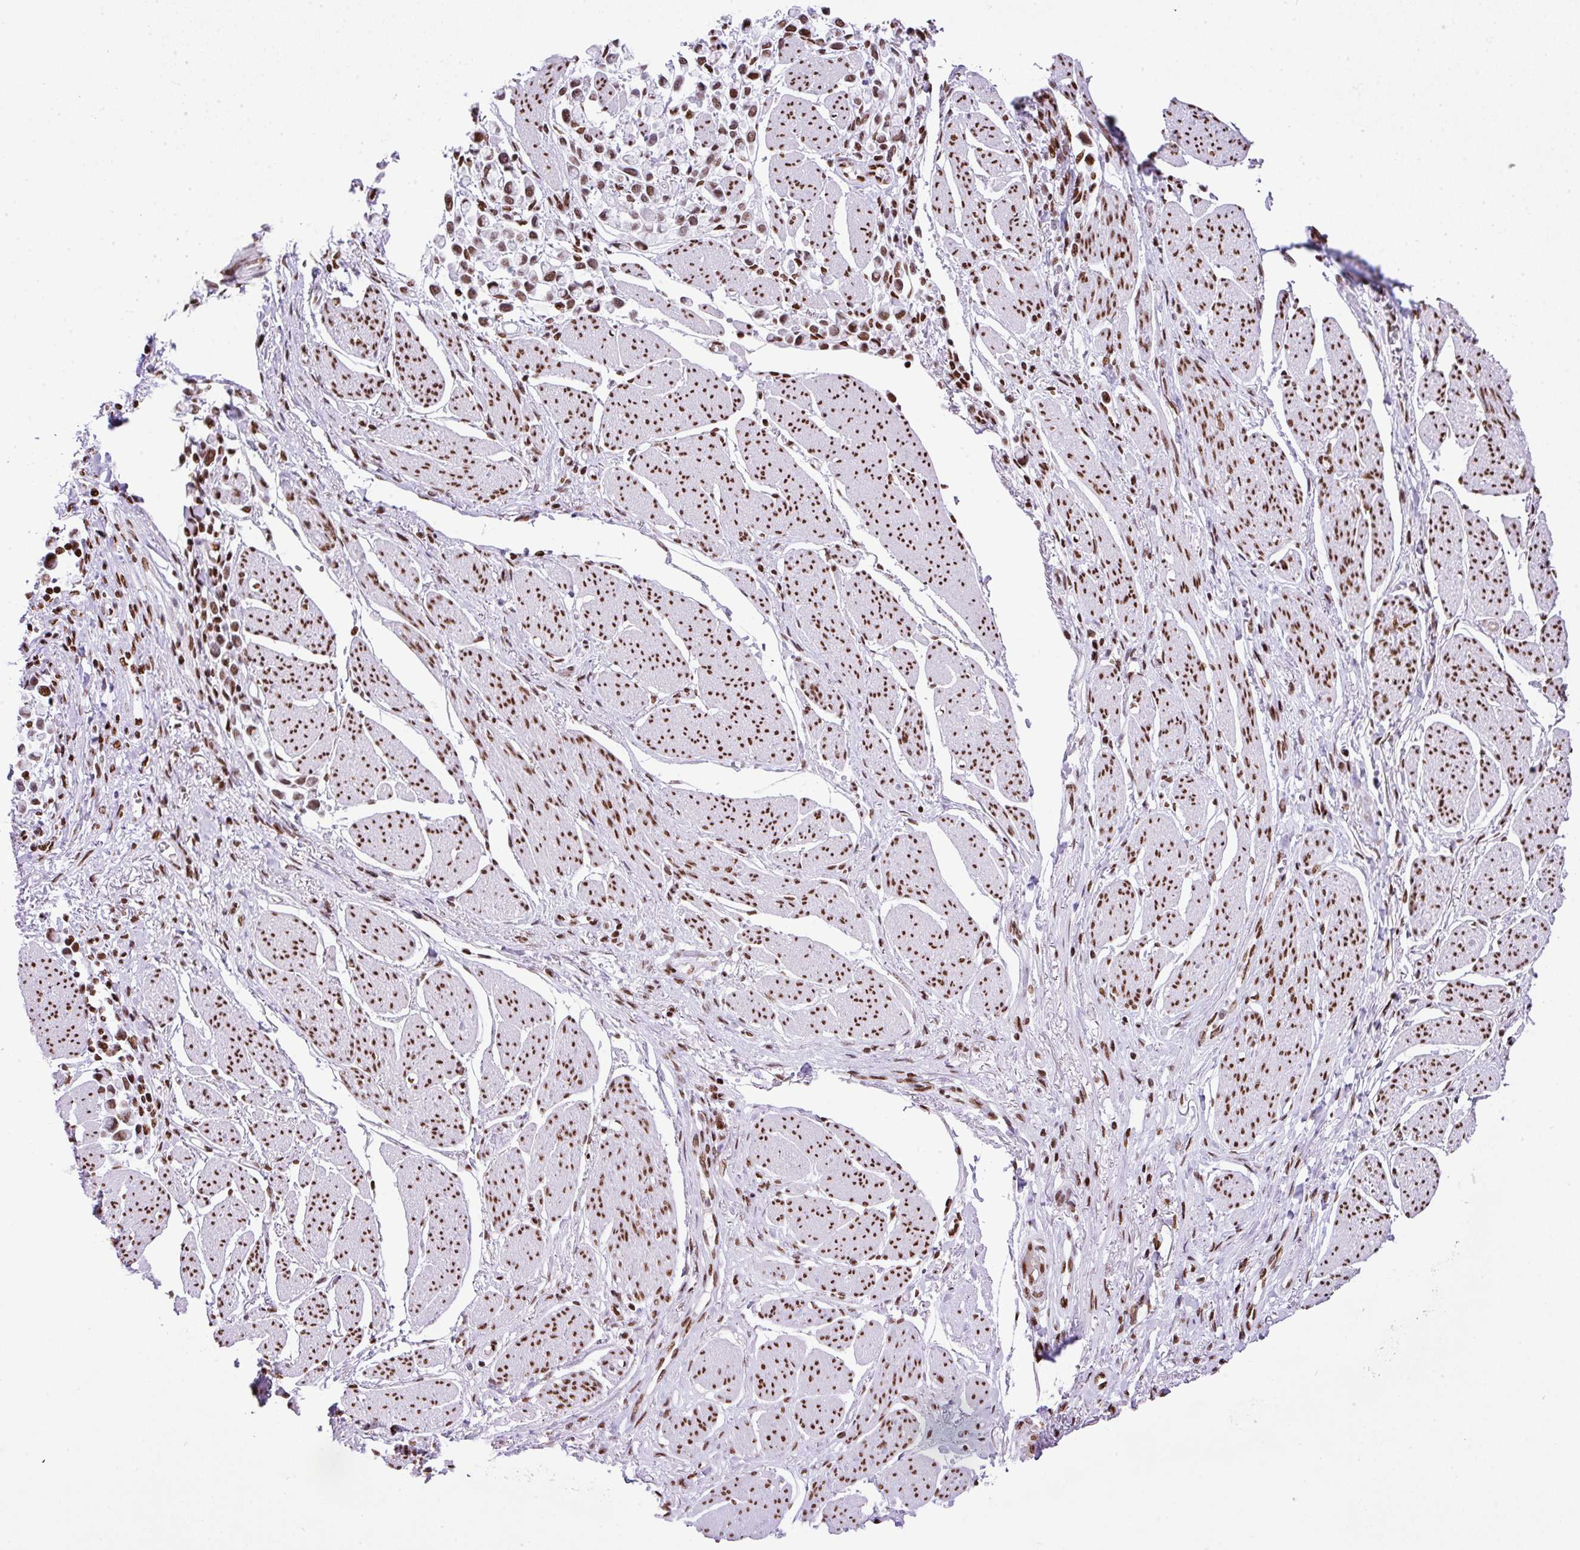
{"staining": {"intensity": "moderate", "quantity": ">75%", "location": "nuclear"}, "tissue": "stomach cancer", "cell_type": "Tumor cells", "image_type": "cancer", "snomed": [{"axis": "morphology", "description": "Adenocarcinoma, NOS"}, {"axis": "topography", "description": "Stomach"}], "caption": "This image shows stomach adenocarcinoma stained with immunohistochemistry (IHC) to label a protein in brown. The nuclear of tumor cells show moderate positivity for the protein. Nuclei are counter-stained blue.", "gene": "RARG", "patient": {"sex": "female", "age": 81}}